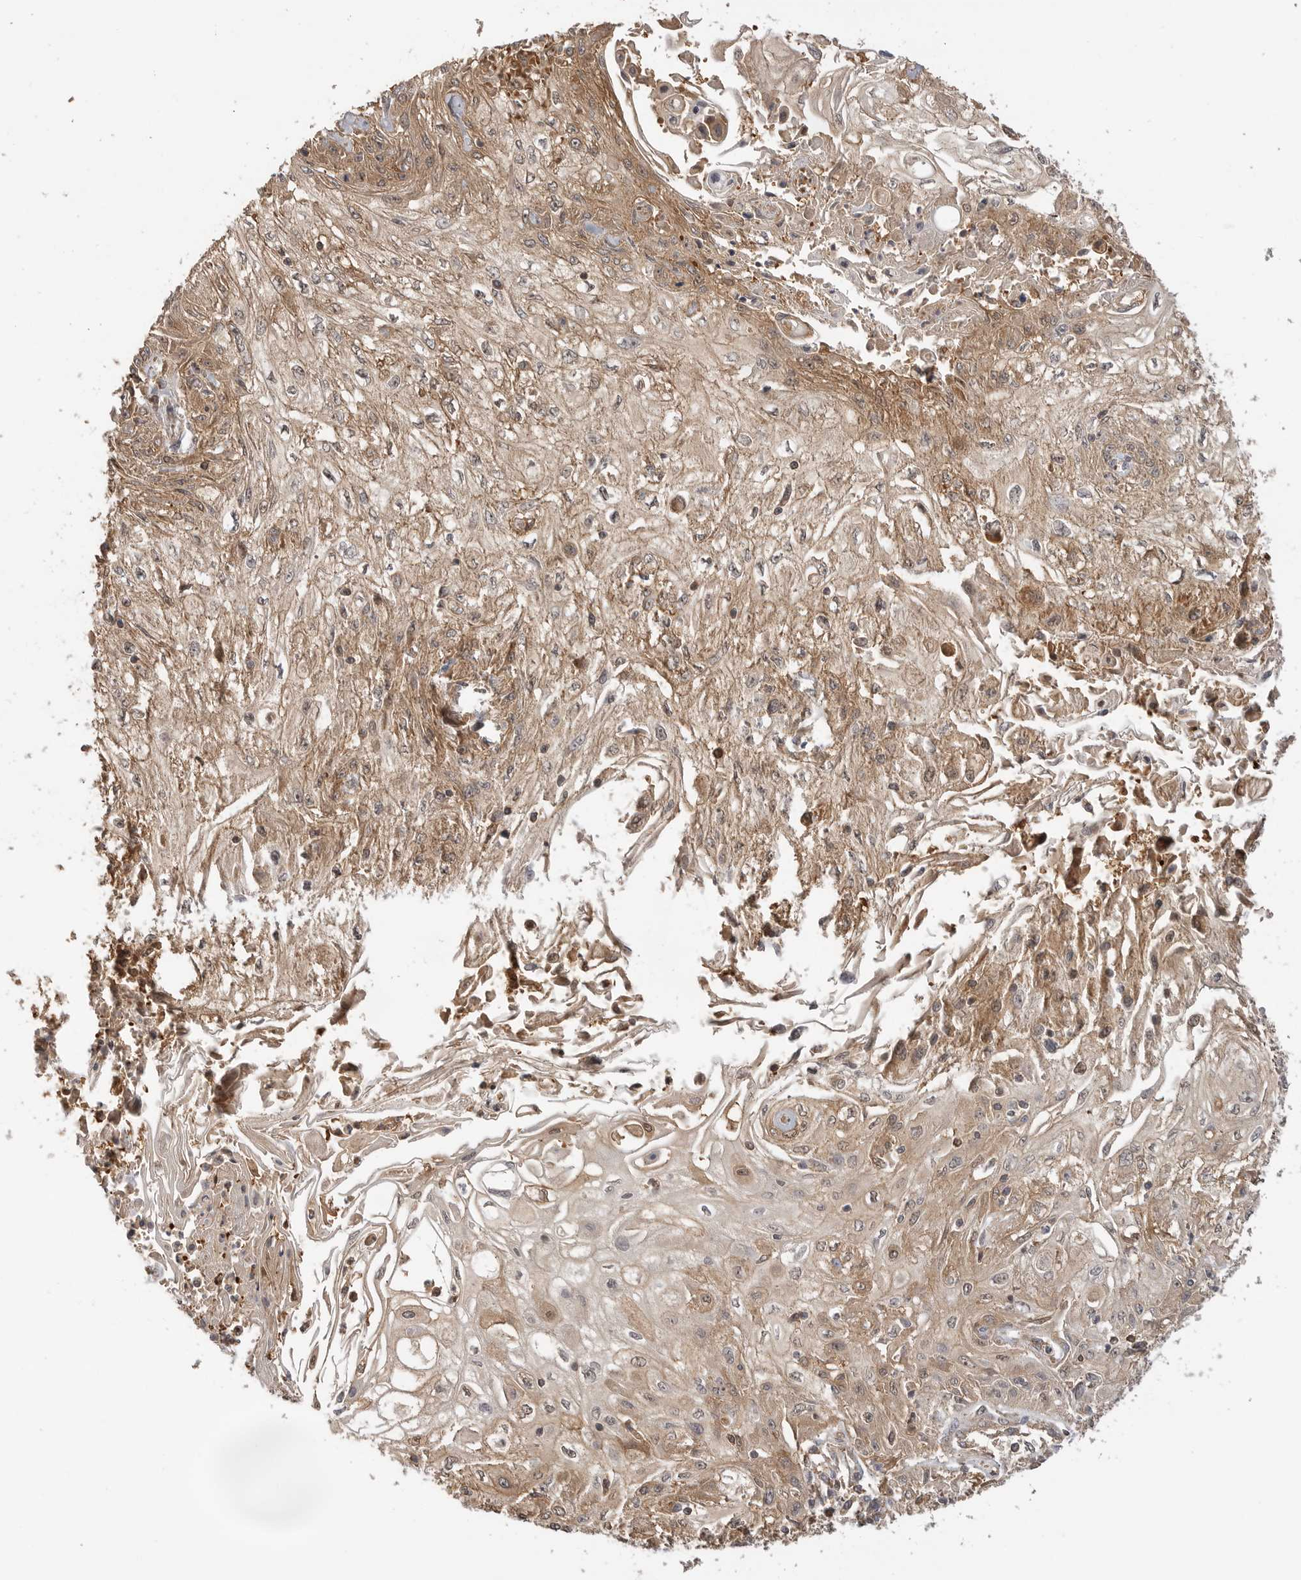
{"staining": {"intensity": "moderate", "quantity": ">75%", "location": "cytoplasmic/membranous"}, "tissue": "skin cancer", "cell_type": "Tumor cells", "image_type": "cancer", "snomed": [{"axis": "morphology", "description": "Squamous cell carcinoma, NOS"}, {"axis": "morphology", "description": "Squamous cell carcinoma, metastatic, NOS"}, {"axis": "topography", "description": "Skin"}, {"axis": "topography", "description": "Lymph node"}], "caption": "High-power microscopy captured an immunohistochemistry histopathology image of skin squamous cell carcinoma, revealing moderate cytoplasmic/membranous expression in about >75% of tumor cells. The staining was performed using DAB to visualize the protein expression in brown, while the nuclei were stained in blue with hematoxylin (Magnification: 20x).", "gene": "CLDN12", "patient": {"sex": "male", "age": 75}}